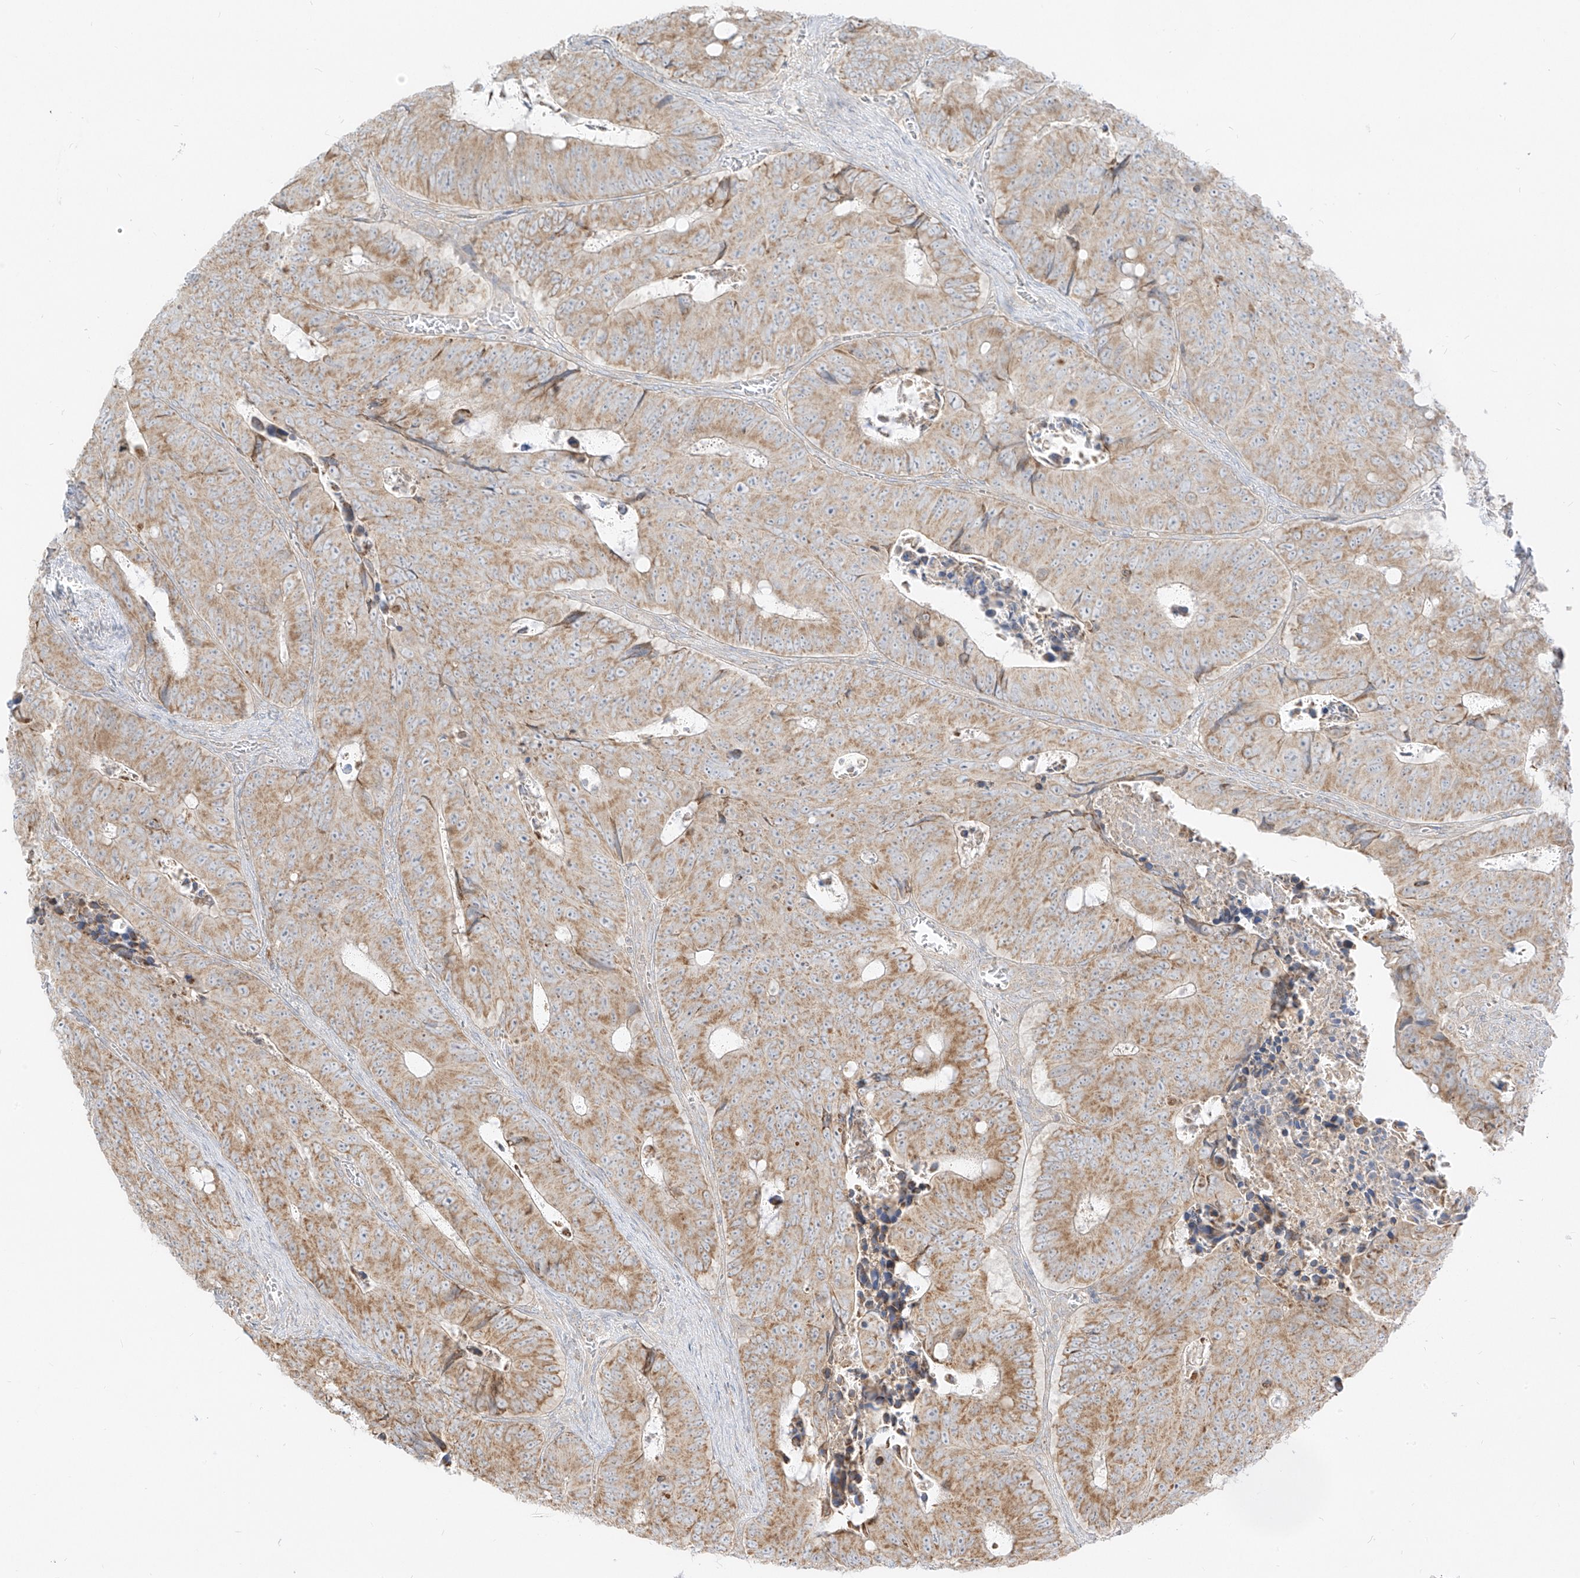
{"staining": {"intensity": "moderate", "quantity": "25%-75%", "location": "cytoplasmic/membranous"}, "tissue": "colorectal cancer", "cell_type": "Tumor cells", "image_type": "cancer", "snomed": [{"axis": "morphology", "description": "Adenocarcinoma, NOS"}, {"axis": "topography", "description": "Colon"}], "caption": "About 25%-75% of tumor cells in human colorectal cancer (adenocarcinoma) display moderate cytoplasmic/membranous protein expression as visualized by brown immunohistochemical staining.", "gene": "ZIM3", "patient": {"sex": "male", "age": 87}}